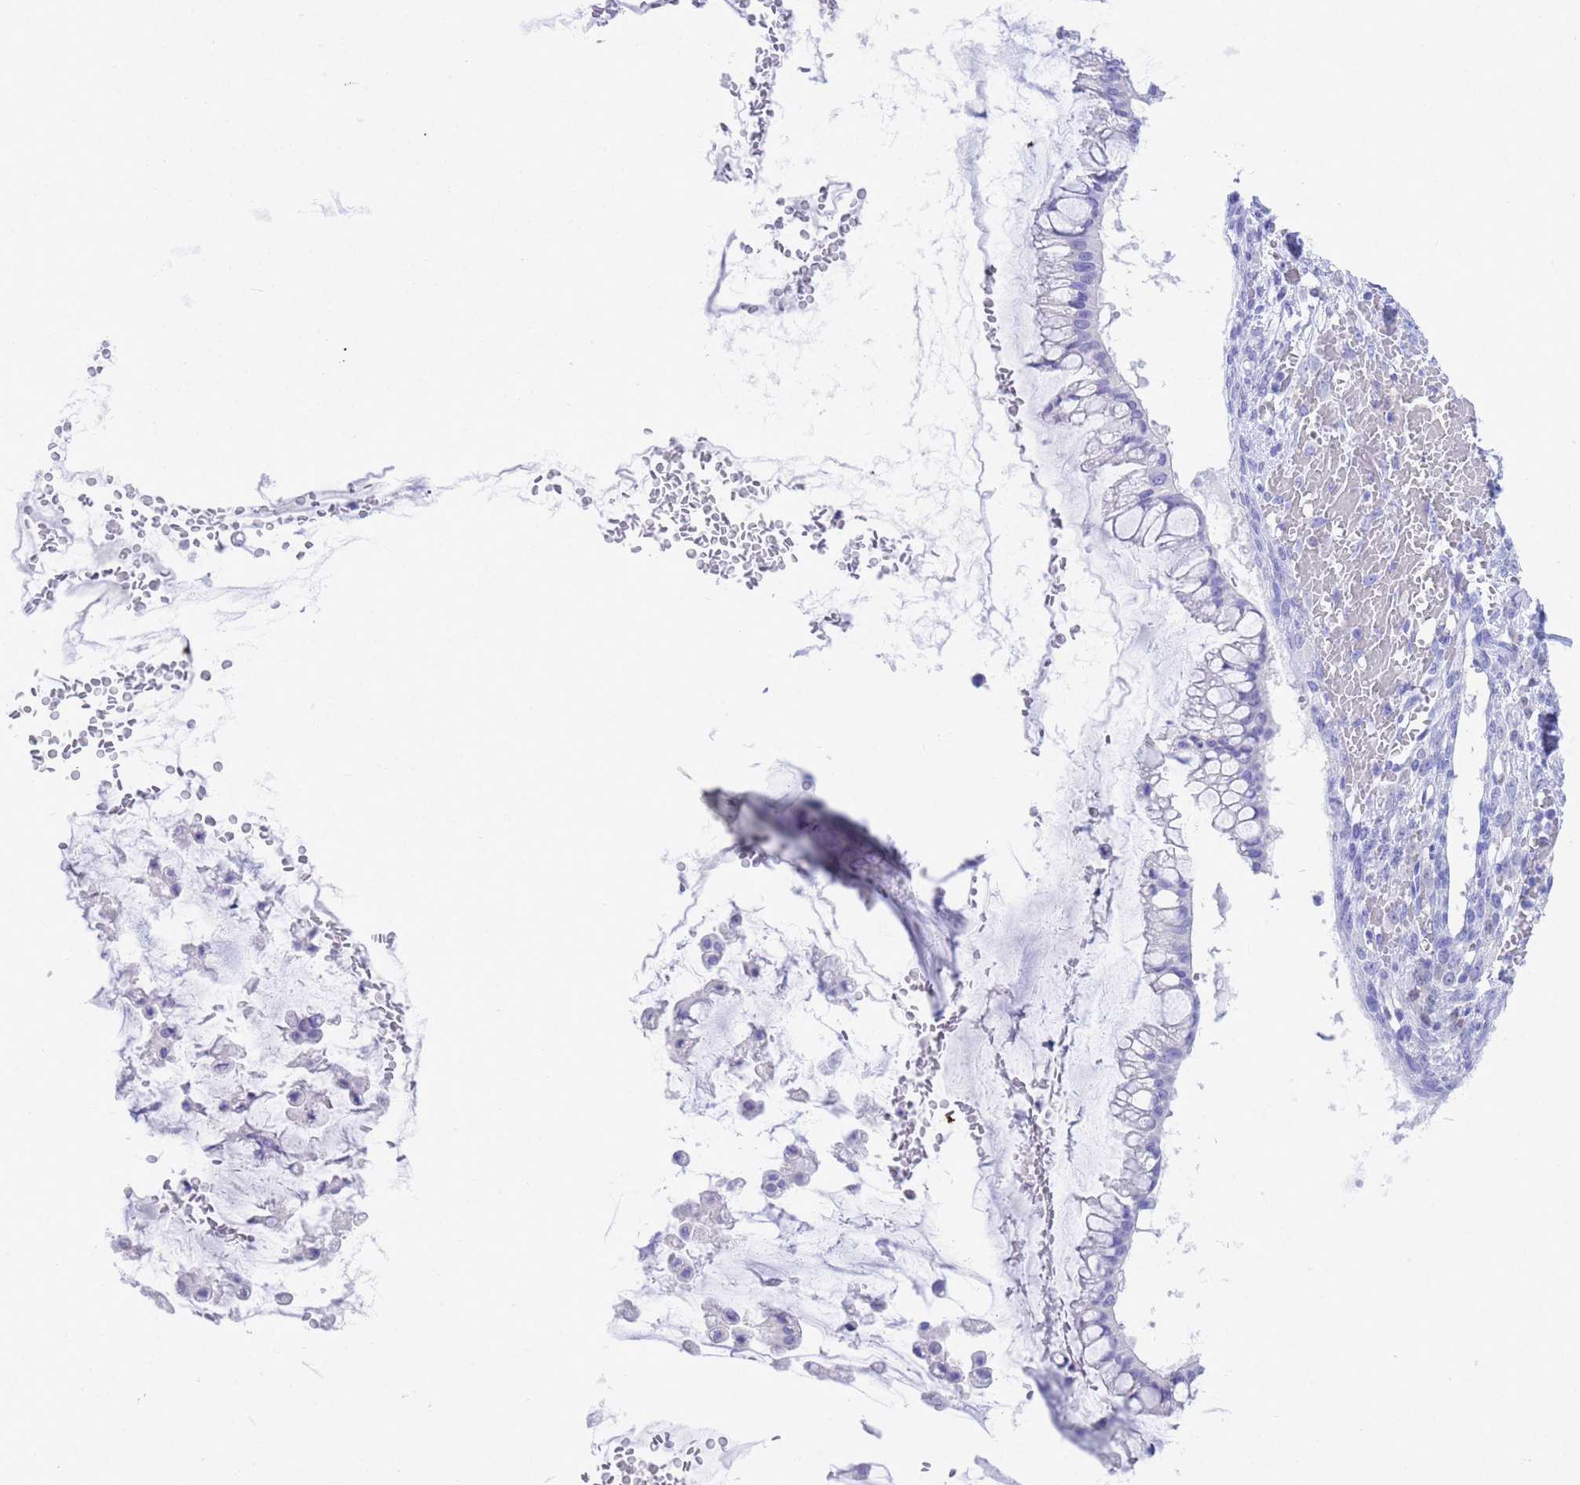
{"staining": {"intensity": "negative", "quantity": "none", "location": "none"}, "tissue": "ovarian cancer", "cell_type": "Tumor cells", "image_type": "cancer", "snomed": [{"axis": "morphology", "description": "Cystadenocarcinoma, mucinous, NOS"}, {"axis": "topography", "description": "Ovary"}], "caption": "High power microscopy photomicrograph of an immunohistochemistry (IHC) image of ovarian cancer (mucinous cystadenocarcinoma), revealing no significant expression in tumor cells.", "gene": "GSTM1", "patient": {"sex": "female", "age": 73}}